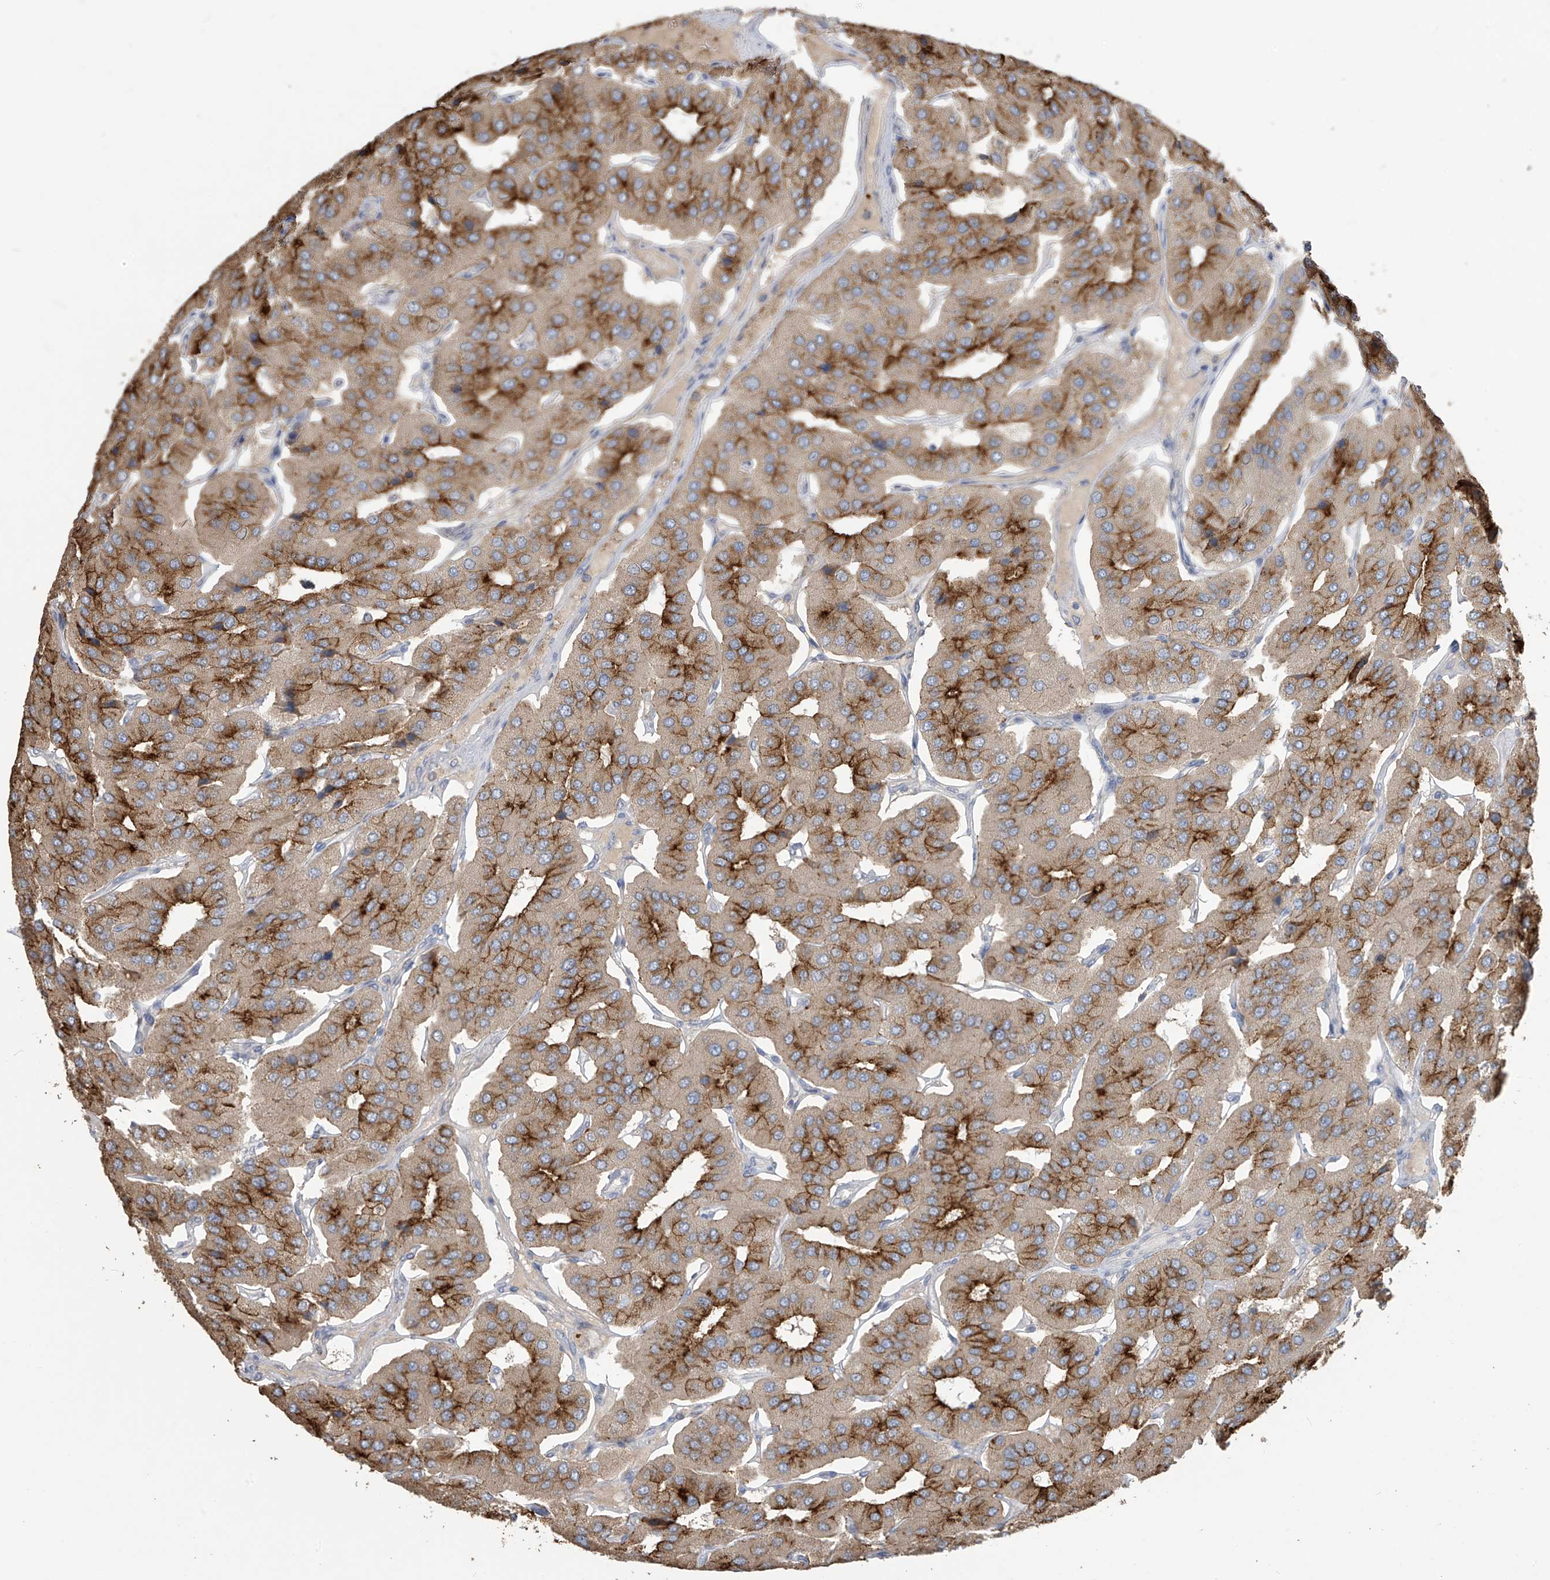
{"staining": {"intensity": "moderate", "quantity": ">75%", "location": "cytoplasmic/membranous"}, "tissue": "parathyroid gland", "cell_type": "Glandular cells", "image_type": "normal", "snomed": [{"axis": "morphology", "description": "Normal tissue, NOS"}, {"axis": "morphology", "description": "Adenoma, NOS"}, {"axis": "topography", "description": "Parathyroid gland"}], "caption": "DAB immunohistochemical staining of unremarkable parathyroid gland reveals moderate cytoplasmic/membranous protein expression in approximately >75% of glandular cells. (Brightfield microscopy of DAB IHC at high magnification).", "gene": "SLFN14", "patient": {"sex": "female", "age": 86}}